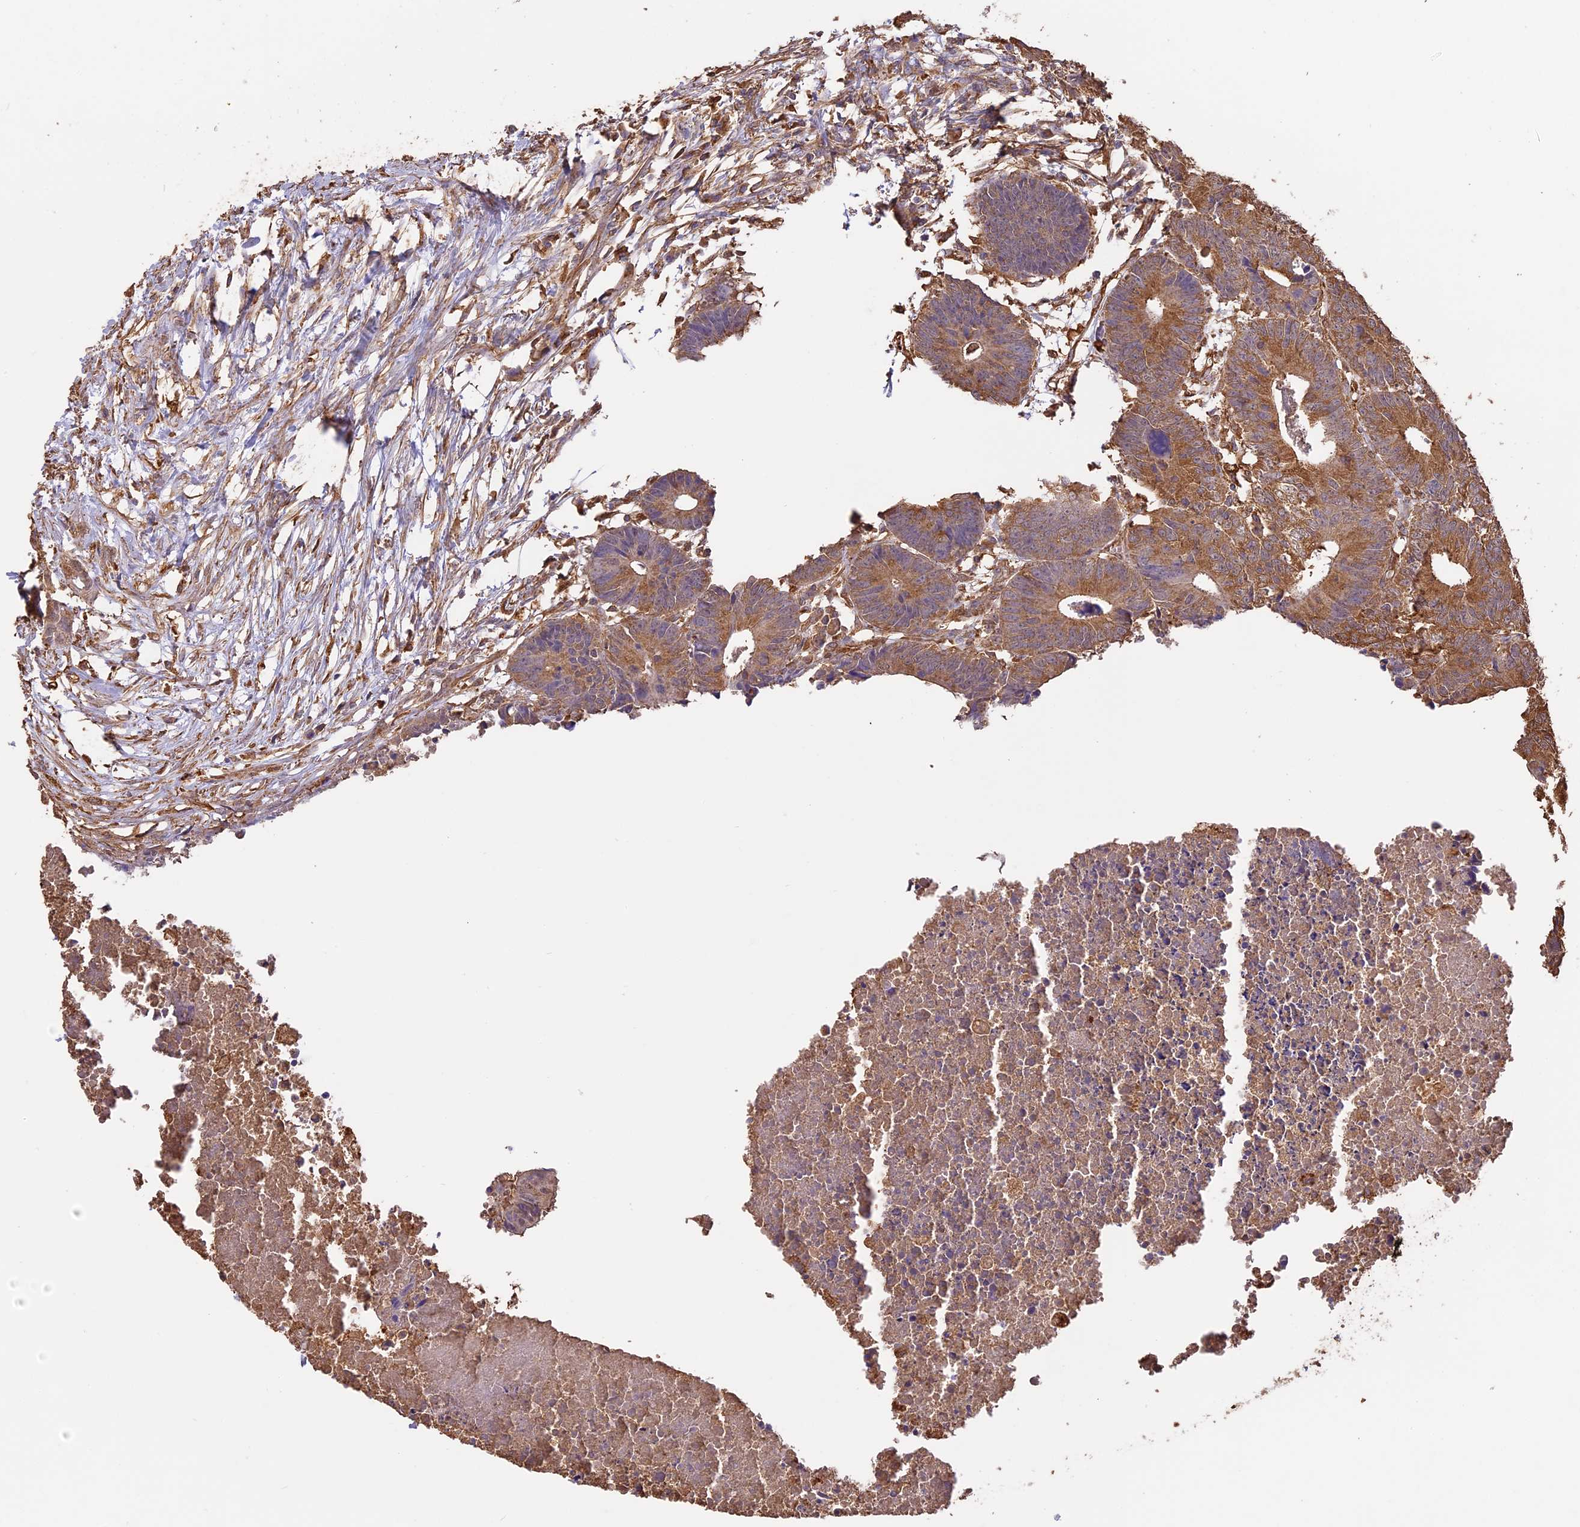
{"staining": {"intensity": "moderate", "quantity": ">75%", "location": "cytoplasmic/membranous"}, "tissue": "colorectal cancer", "cell_type": "Tumor cells", "image_type": "cancer", "snomed": [{"axis": "morphology", "description": "Adenocarcinoma, NOS"}, {"axis": "topography", "description": "Colon"}], "caption": "Human colorectal adenocarcinoma stained with a brown dye displays moderate cytoplasmic/membranous positive staining in about >75% of tumor cells.", "gene": "ARHGAP19", "patient": {"sex": "female", "age": 57}}